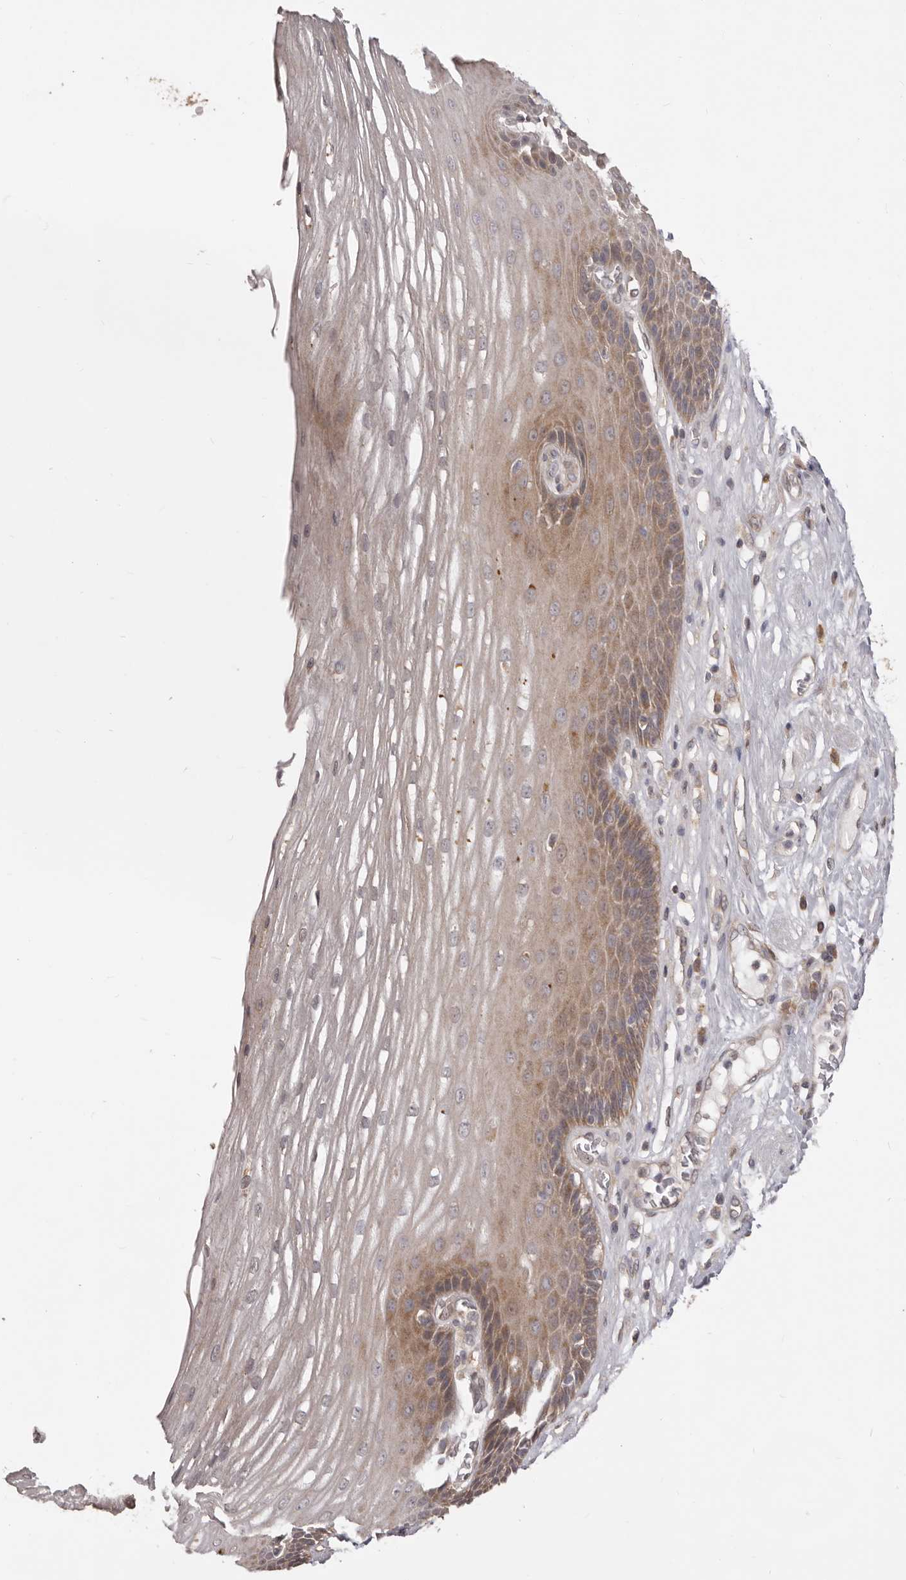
{"staining": {"intensity": "moderate", "quantity": "25%-75%", "location": "cytoplasmic/membranous,nuclear"}, "tissue": "esophagus", "cell_type": "Squamous epithelial cells", "image_type": "normal", "snomed": [{"axis": "morphology", "description": "Normal tissue, NOS"}, {"axis": "topography", "description": "Esophagus"}], "caption": "A medium amount of moderate cytoplasmic/membranous,nuclear expression is identified in approximately 25%-75% of squamous epithelial cells in benign esophagus.", "gene": "MTO1", "patient": {"sex": "male", "age": 62}}